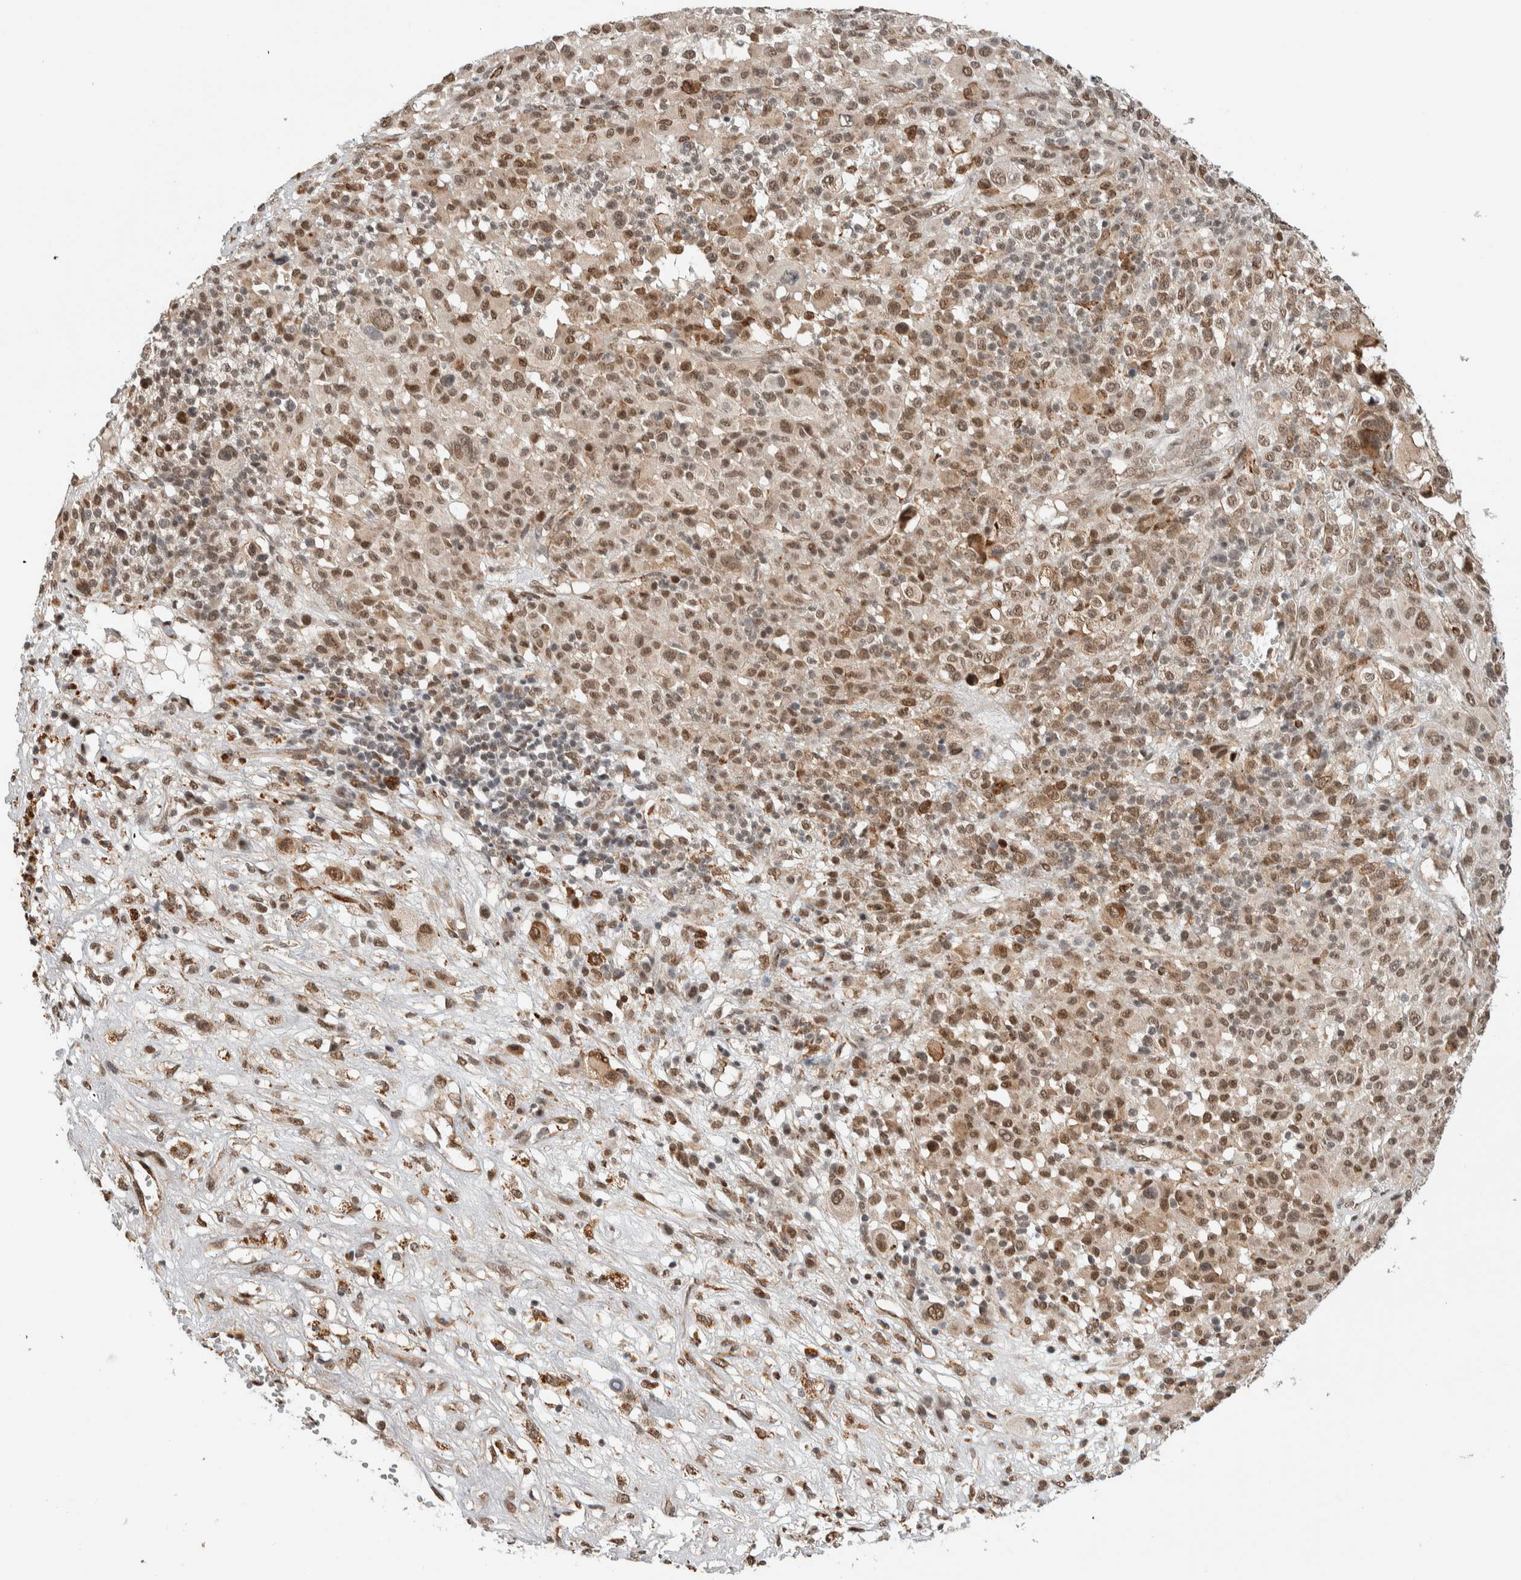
{"staining": {"intensity": "weak", "quantity": ">75%", "location": "cytoplasmic/membranous,nuclear"}, "tissue": "melanoma", "cell_type": "Tumor cells", "image_type": "cancer", "snomed": [{"axis": "morphology", "description": "Malignant melanoma, Metastatic site"}, {"axis": "topography", "description": "Skin"}], "caption": "Protein staining of malignant melanoma (metastatic site) tissue demonstrates weak cytoplasmic/membranous and nuclear expression in approximately >75% of tumor cells. (Stains: DAB (3,3'-diaminobenzidine) in brown, nuclei in blue, Microscopy: brightfield microscopy at high magnification).", "gene": "TNRC18", "patient": {"sex": "female", "age": 74}}